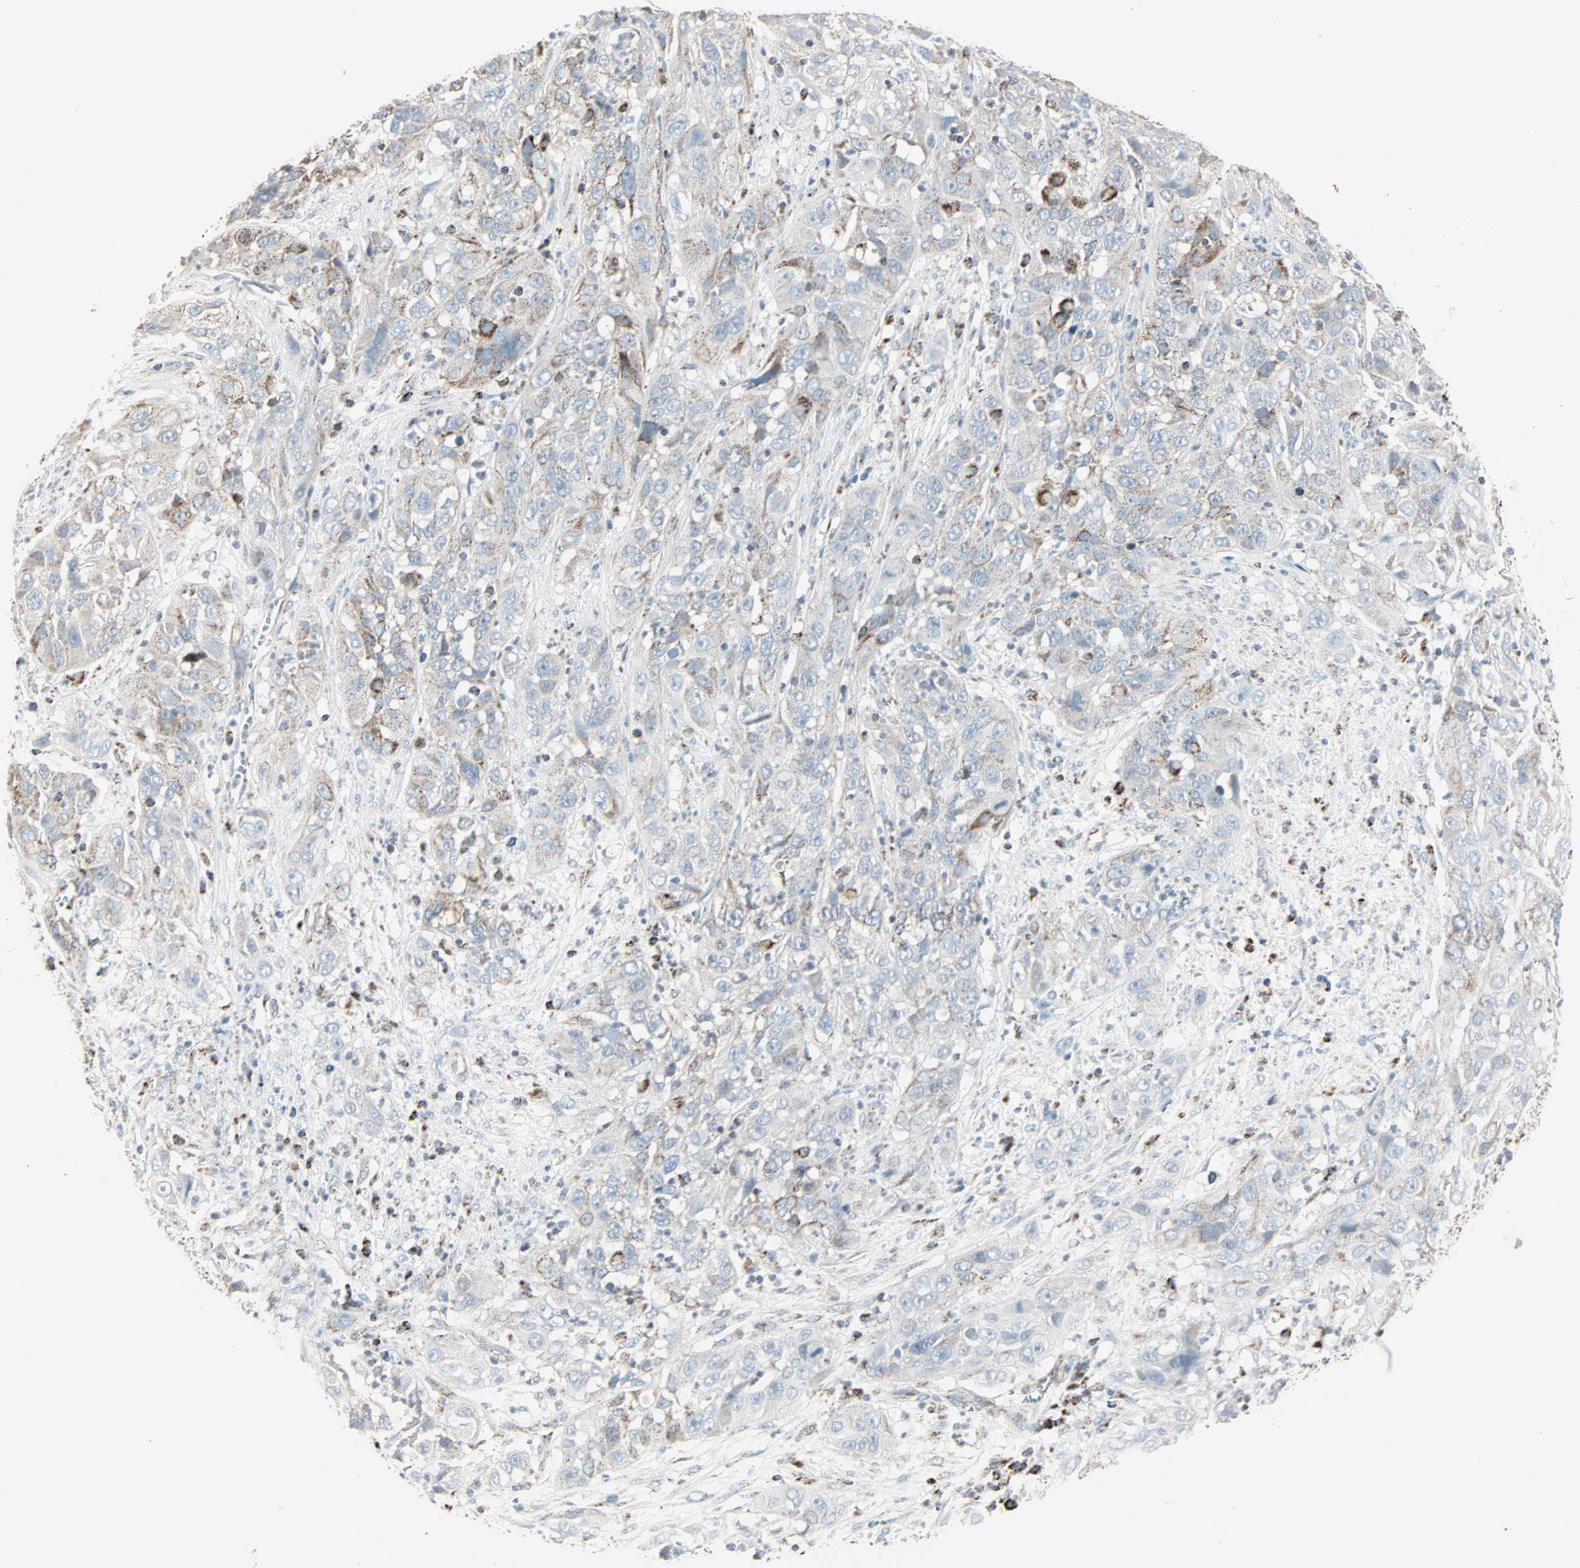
{"staining": {"intensity": "weak", "quantity": "<25%", "location": "cytoplasmic/membranous"}, "tissue": "cervical cancer", "cell_type": "Tumor cells", "image_type": "cancer", "snomed": [{"axis": "morphology", "description": "Squamous cell carcinoma, NOS"}, {"axis": "topography", "description": "Cervix"}], "caption": "Cervical cancer (squamous cell carcinoma) stained for a protein using immunohistochemistry (IHC) displays no positivity tumor cells.", "gene": "IDH2", "patient": {"sex": "female", "age": 32}}